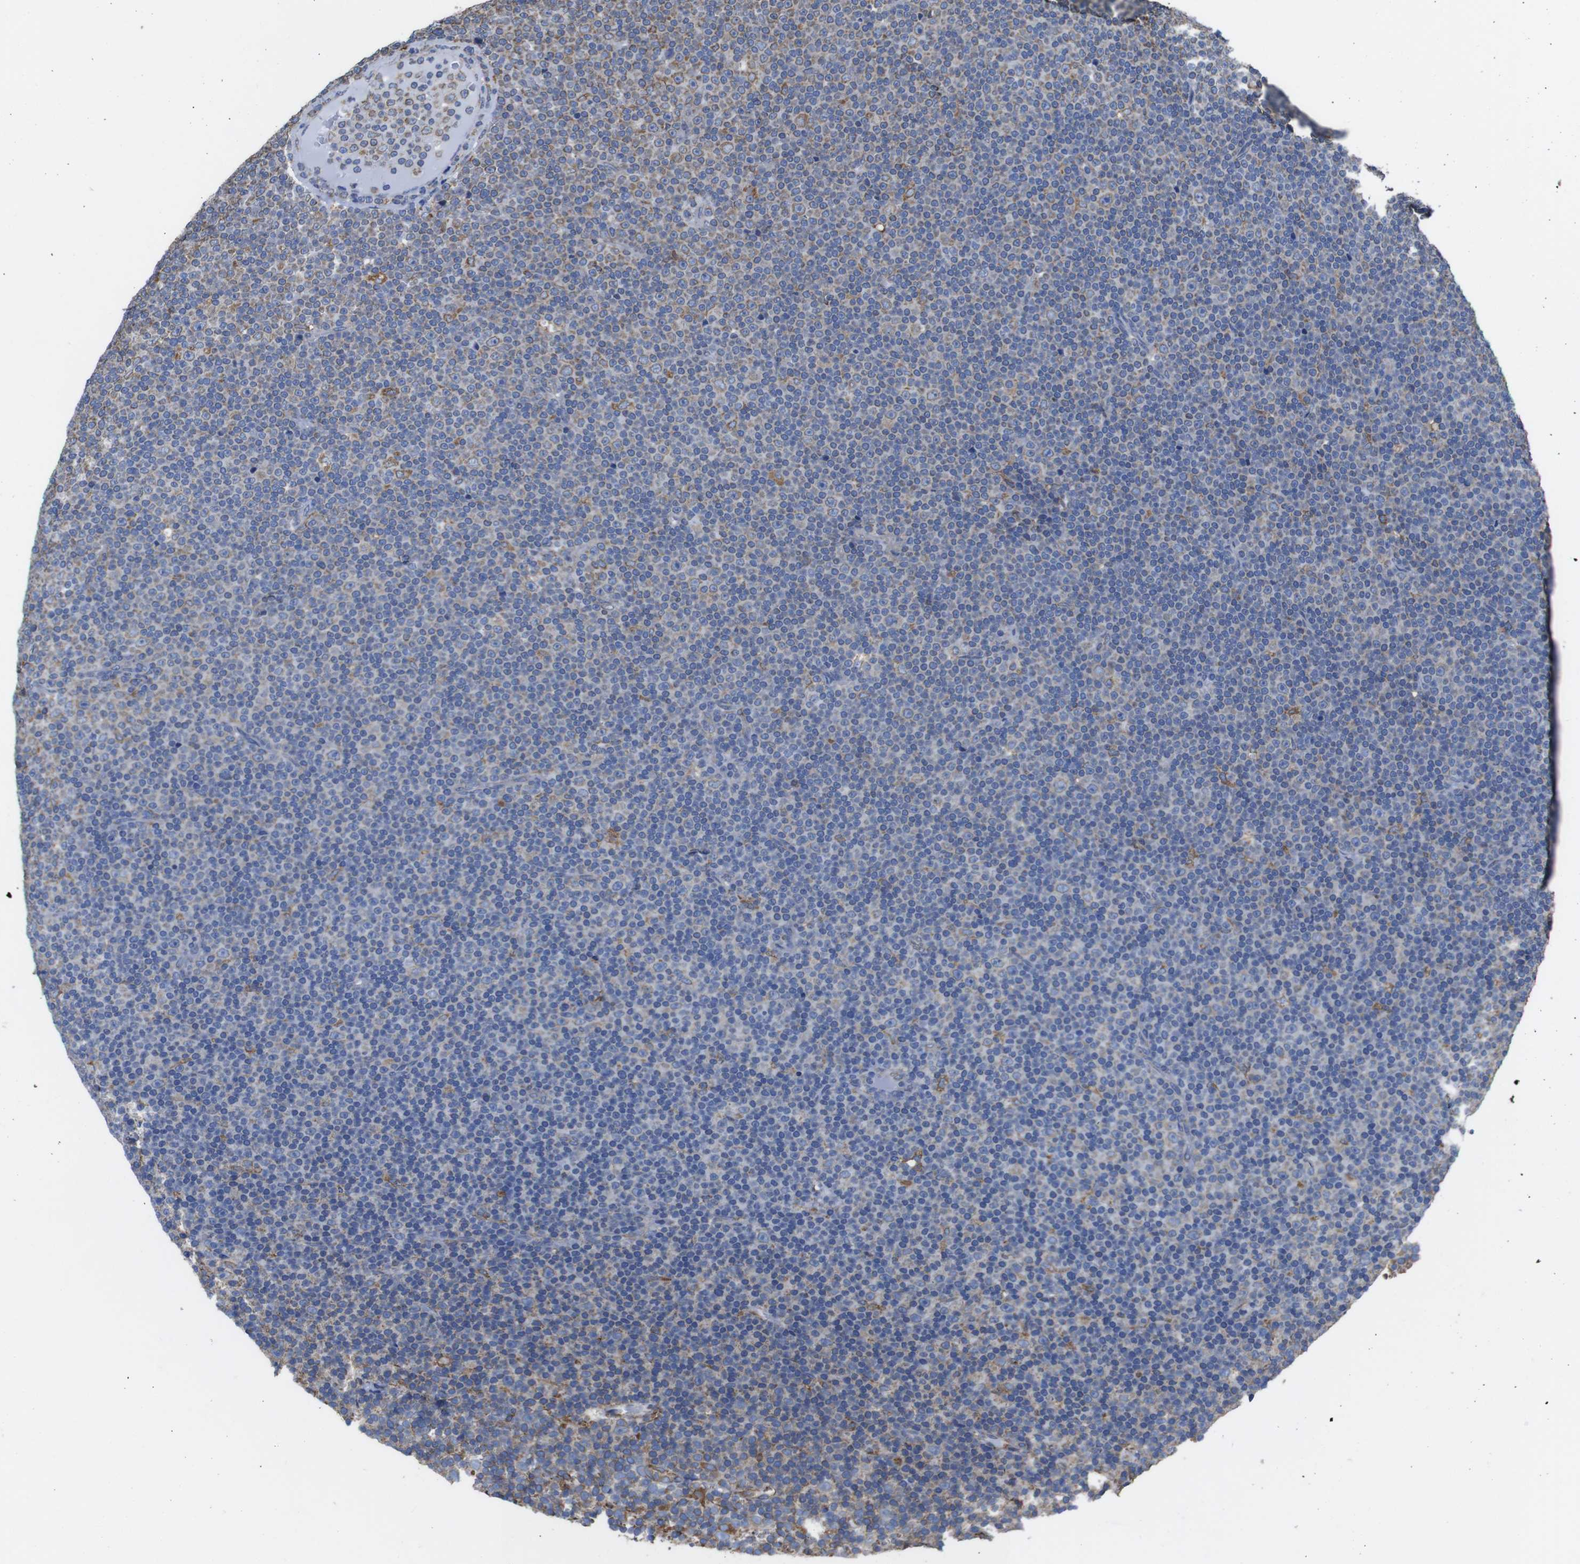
{"staining": {"intensity": "moderate", "quantity": "<25%", "location": "cytoplasmic/membranous"}, "tissue": "lymphoma", "cell_type": "Tumor cells", "image_type": "cancer", "snomed": [{"axis": "morphology", "description": "Malignant lymphoma, non-Hodgkin's type, Low grade"}, {"axis": "topography", "description": "Lymph node"}], "caption": "A brown stain shows moderate cytoplasmic/membranous positivity of a protein in malignant lymphoma, non-Hodgkin's type (low-grade) tumor cells.", "gene": "PPIB", "patient": {"sex": "female", "age": 67}}